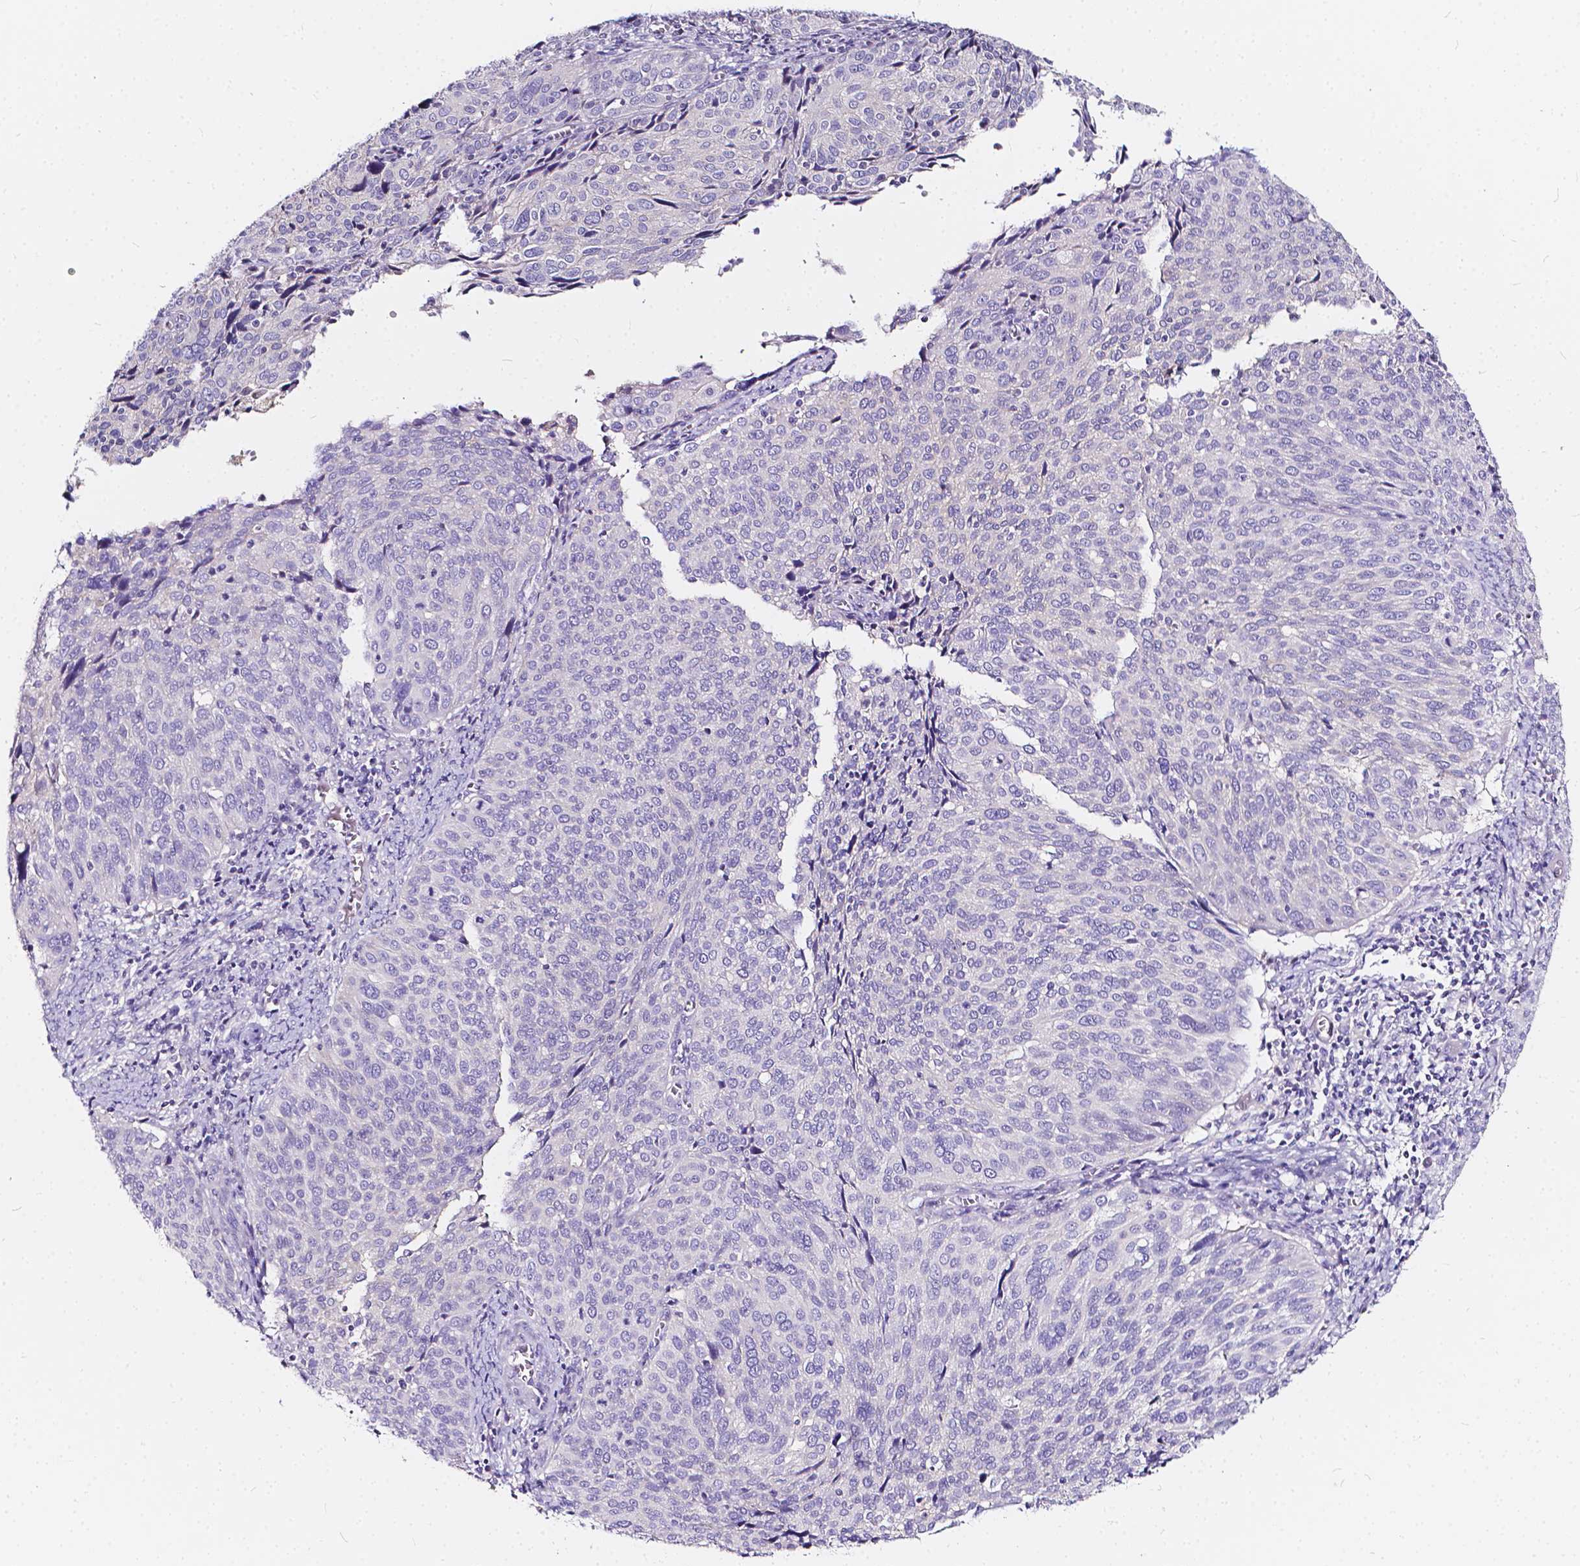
{"staining": {"intensity": "negative", "quantity": "none", "location": "none"}, "tissue": "cervical cancer", "cell_type": "Tumor cells", "image_type": "cancer", "snomed": [{"axis": "morphology", "description": "Squamous cell carcinoma, NOS"}, {"axis": "topography", "description": "Cervix"}], "caption": "Immunohistochemistry (IHC) photomicrograph of human cervical squamous cell carcinoma stained for a protein (brown), which displays no staining in tumor cells.", "gene": "CLSTN2", "patient": {"sex": "female", "age": 39}}